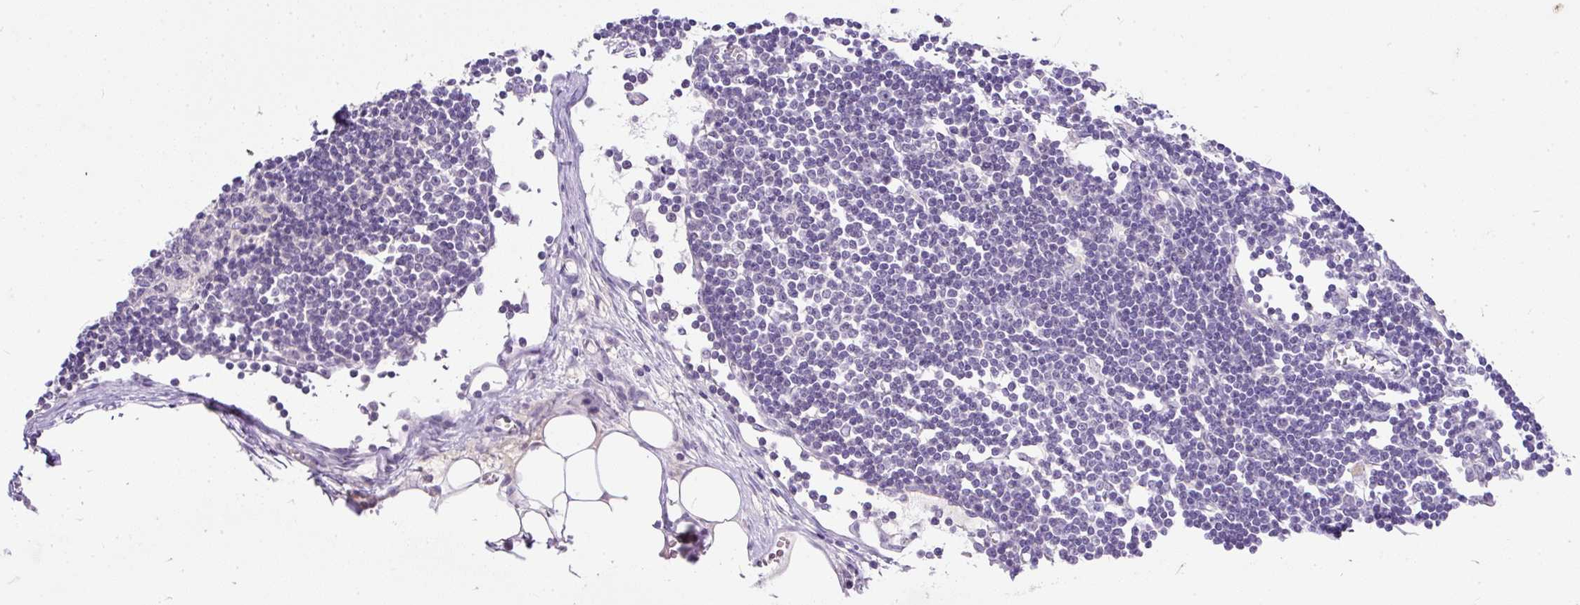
{"staining": {"intensity": "negative", "quantity": "none", "location": "none"}, "tissue": "lymph node", "cell_type": "Germinal center cells", "image_type": "normal", "snomed": [{"axis": "morphology", "description": "Normal tissue, NOS"}, {"axis": "topography", "description": "Lymph node"}], "caption": "High magnification brightfield microscopy of normal lymph node stained with DAB (brown) and counterstained with hematoxylin (blue): germinal center cells show no significant expression. Brightfield microscopy of immunohistochemistry (IHC) stained with DAB (3,3'-diaminobenzidine) (brown) and hematoxylin (blue), captured at high magnification.", "gene": "KRTAP20", "patient": {"sex": "female", "age": 11}}